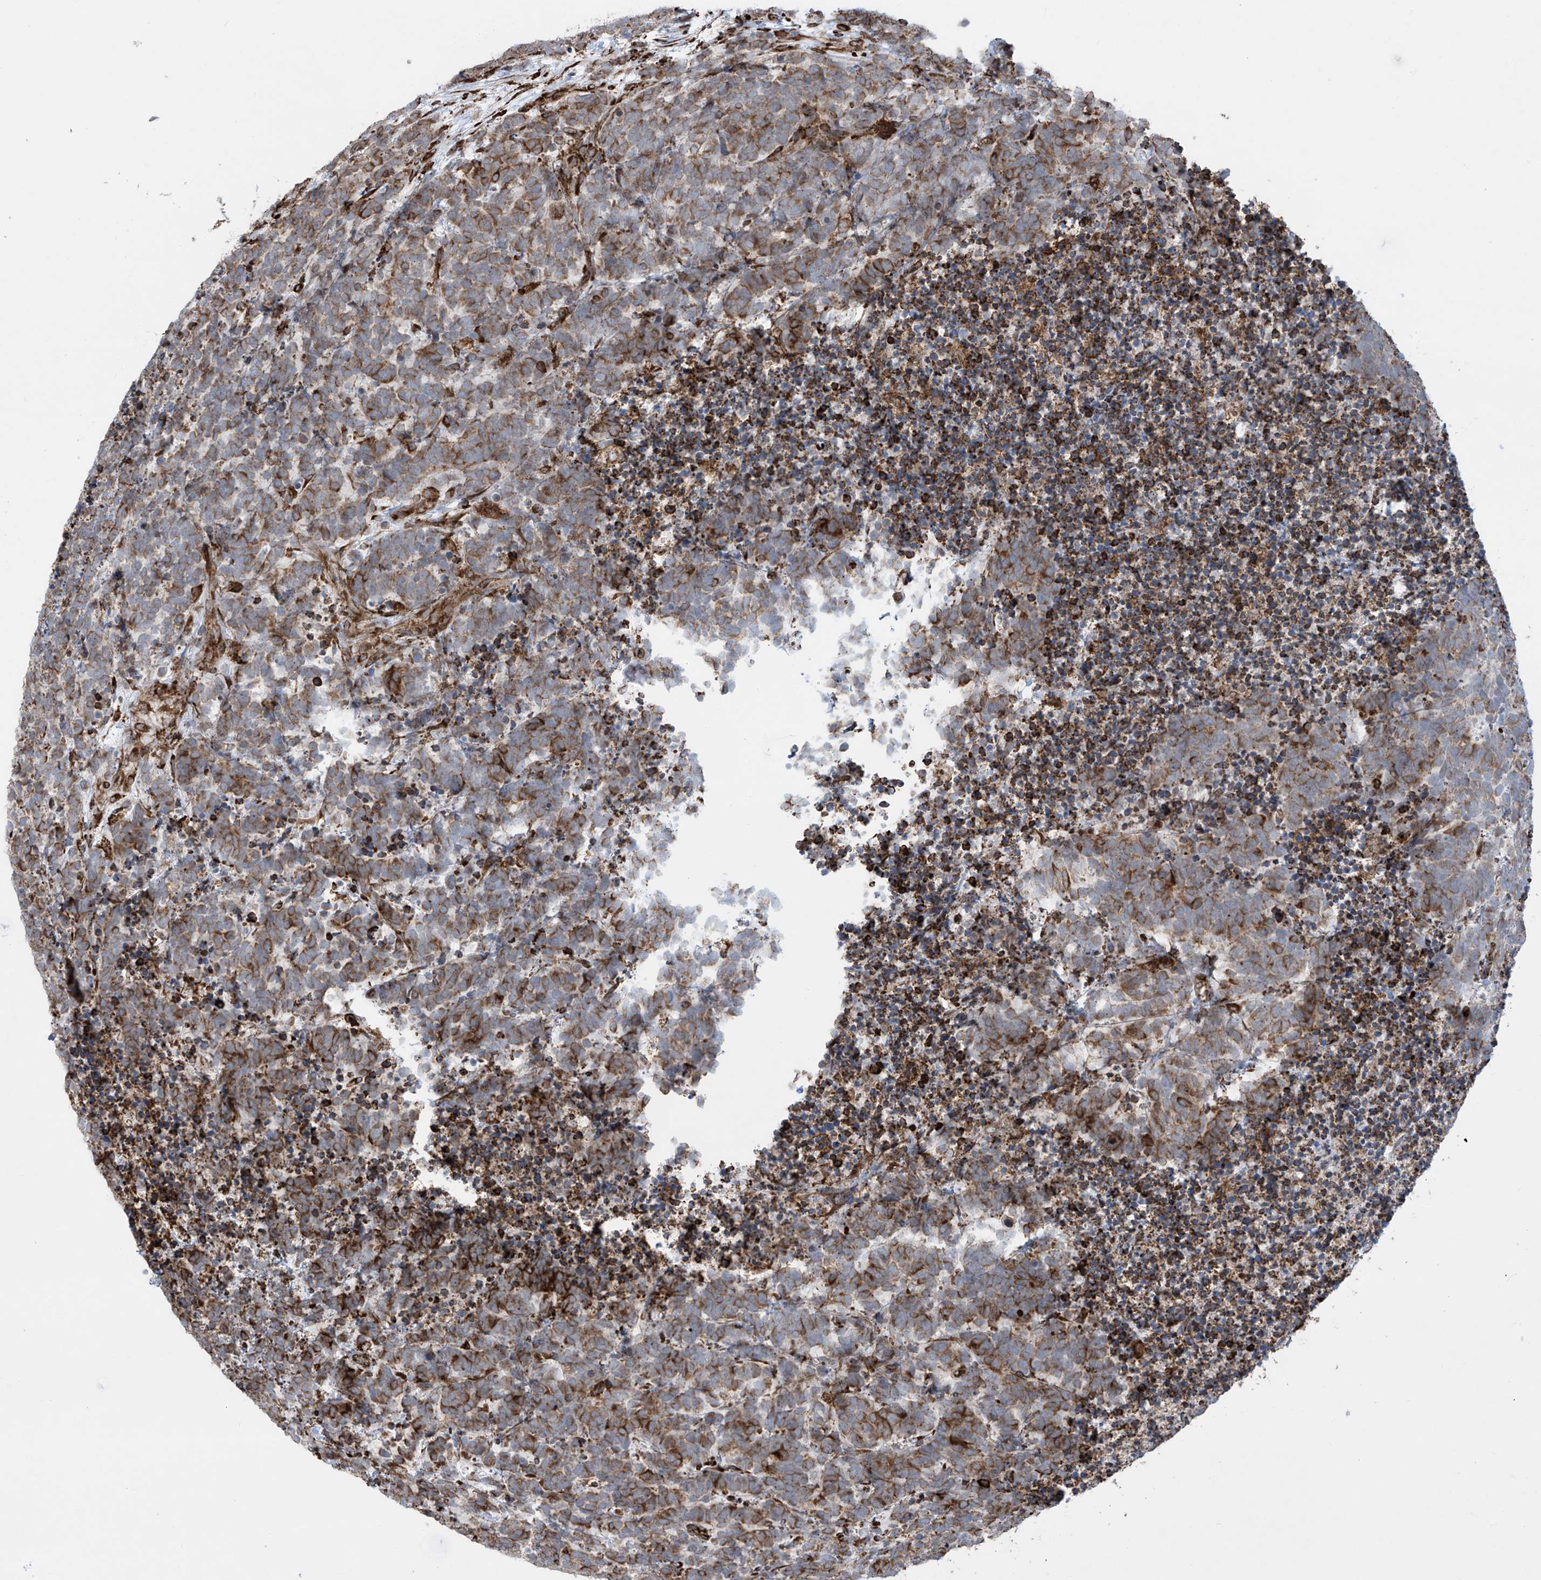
{"staining": {"intensity": "moderate", "quantity": ">75%", "location": "cytoplasmic/membranous"}, "tissue": "carcinoid", "cell_type": "Tumor cells", "image_type": "cancer", "snomed": [{"axis": "morphology", "description": "Carcinoma, NOS"}, {"axis": "morphology", "description": "Carcinoid, malignant, NOS"}, {"axis": "topography", "description": "Urinary bladder"}], "caption": "DAB (3,3'-diaminobenzidine) immunohistochemical staining of carcinoid displays moderate cytoplasmic/membranous protein positivity in approximately >75% of tumor cells.", "gene": "MX1", "patient": {"sex": "male", "age": 57}}